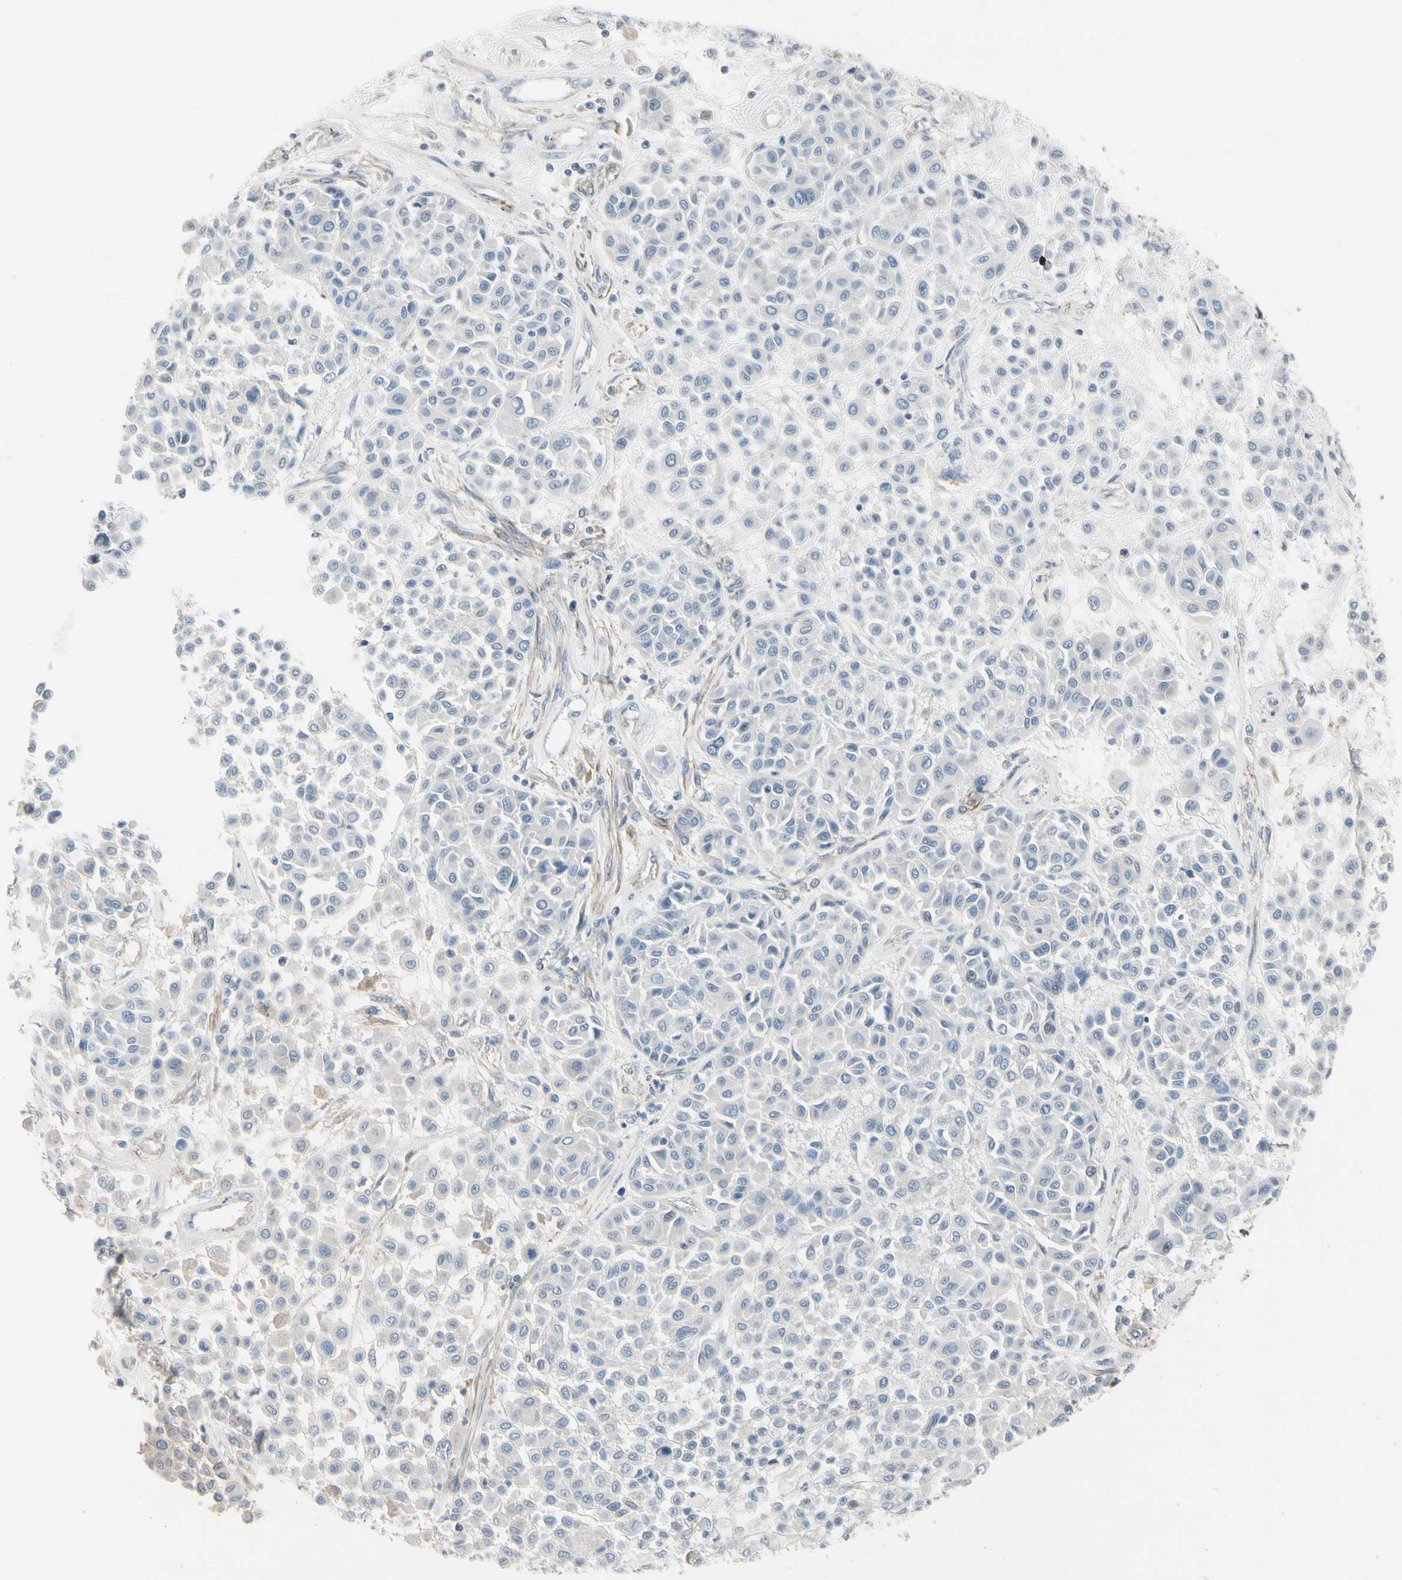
{"staining": {"intensity": "negative", "quantity": "none", "location": "none"}, "tissue": "melanoma", "cell_type": "Tumor cells", "image_type": "cancer", "snomed": [{"axis": "morphology", "description": "Malignant melanoma, Metastatic site"}, {"axis": "topography", "description": "Soft tissue"}], "caption": "Immunohistochemical staining of human malignant melanoma (metastatic site) displays no significant expression in tumor cells.", "gene": "TPM1", "patient": {"sex": "male", "age": 41}}